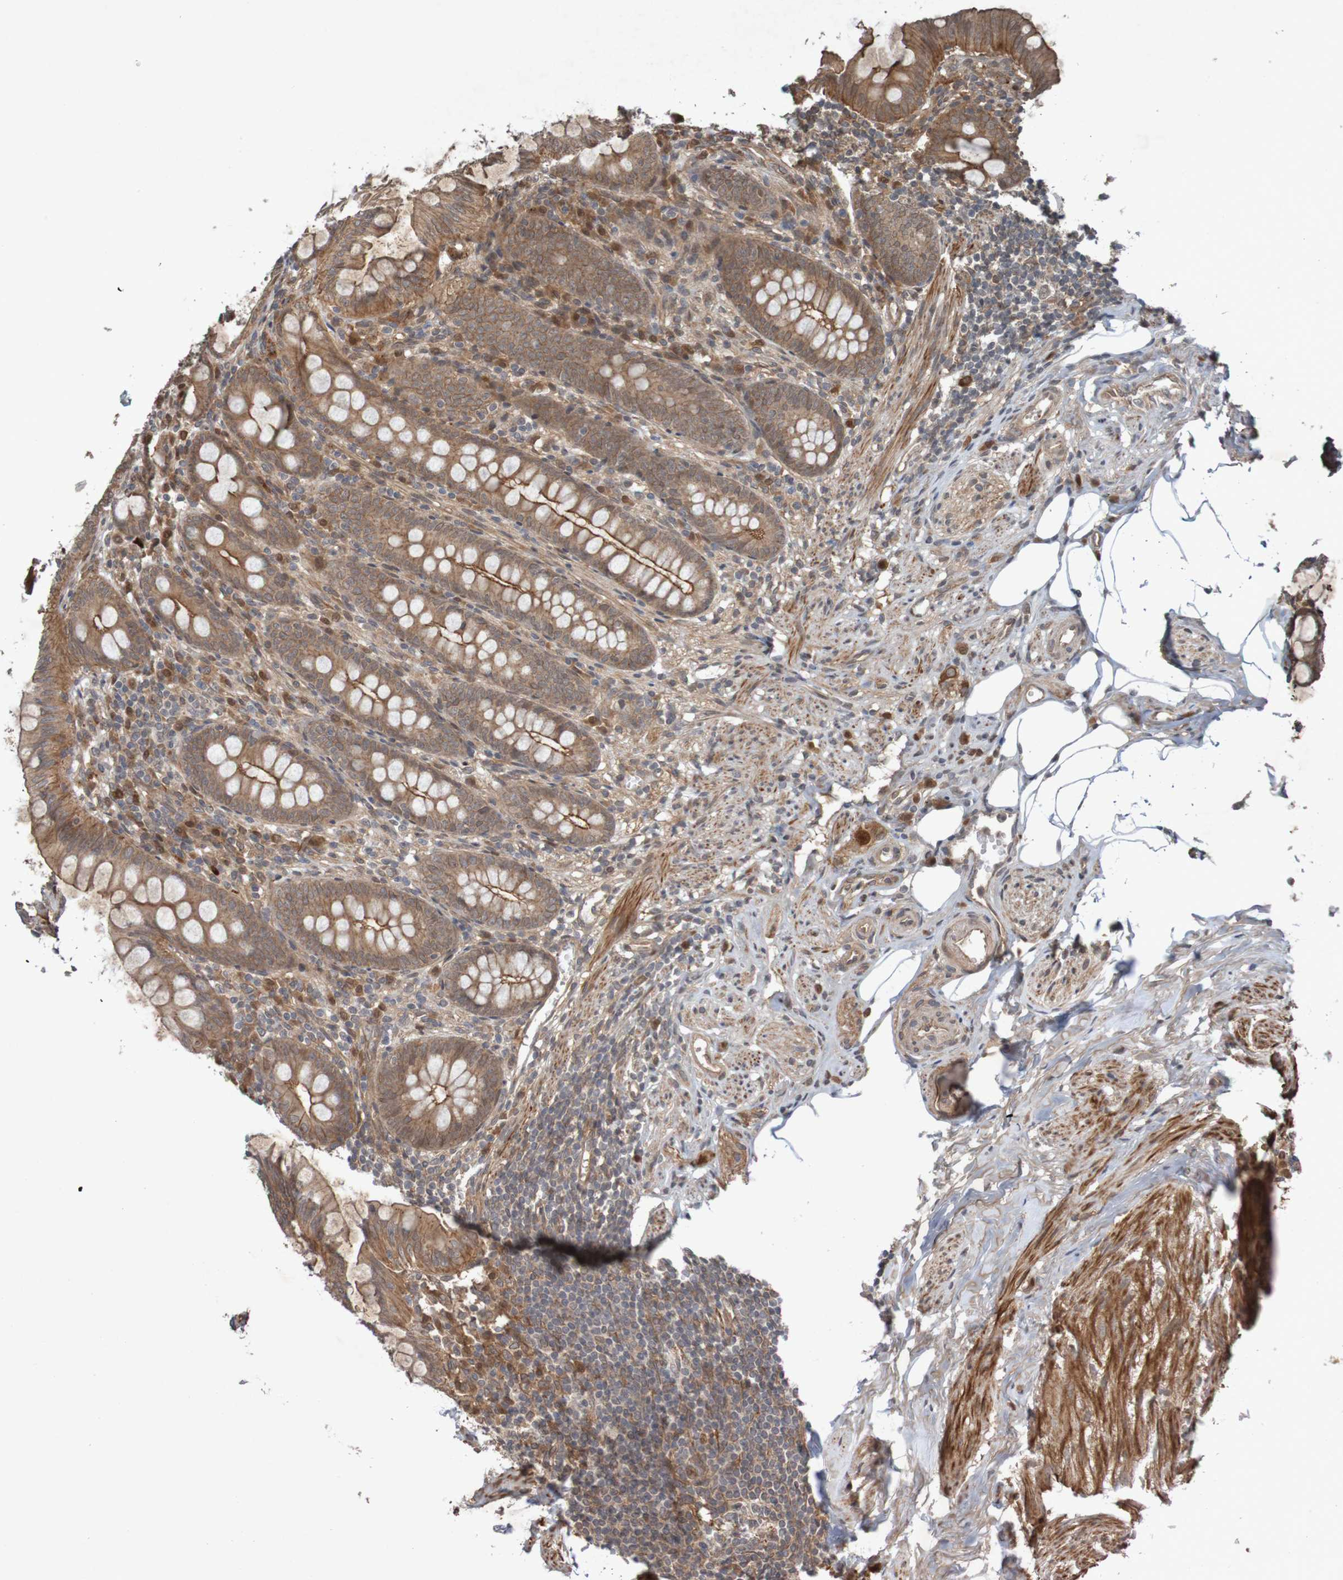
{"staining": {"intensity": "strong", "quantity": ">75%", "location": "cytoplasmic/membranous"}, "tissue": "appendix", "cell_type": "Glandular cells", "image_type": "normal", "snomed": [{"axis": "morphology", "description": "Normal tissue, NOS"}, {"axis": "topography", "description": "Appendix"}], "caption": "Appendix stained with a brown dye reveals strong cytoplasmic/membranous positive expression in about >75% of glandular cells.", "gene": "ARHGEF11", "patient": {"sex": "female", "age": 77}}